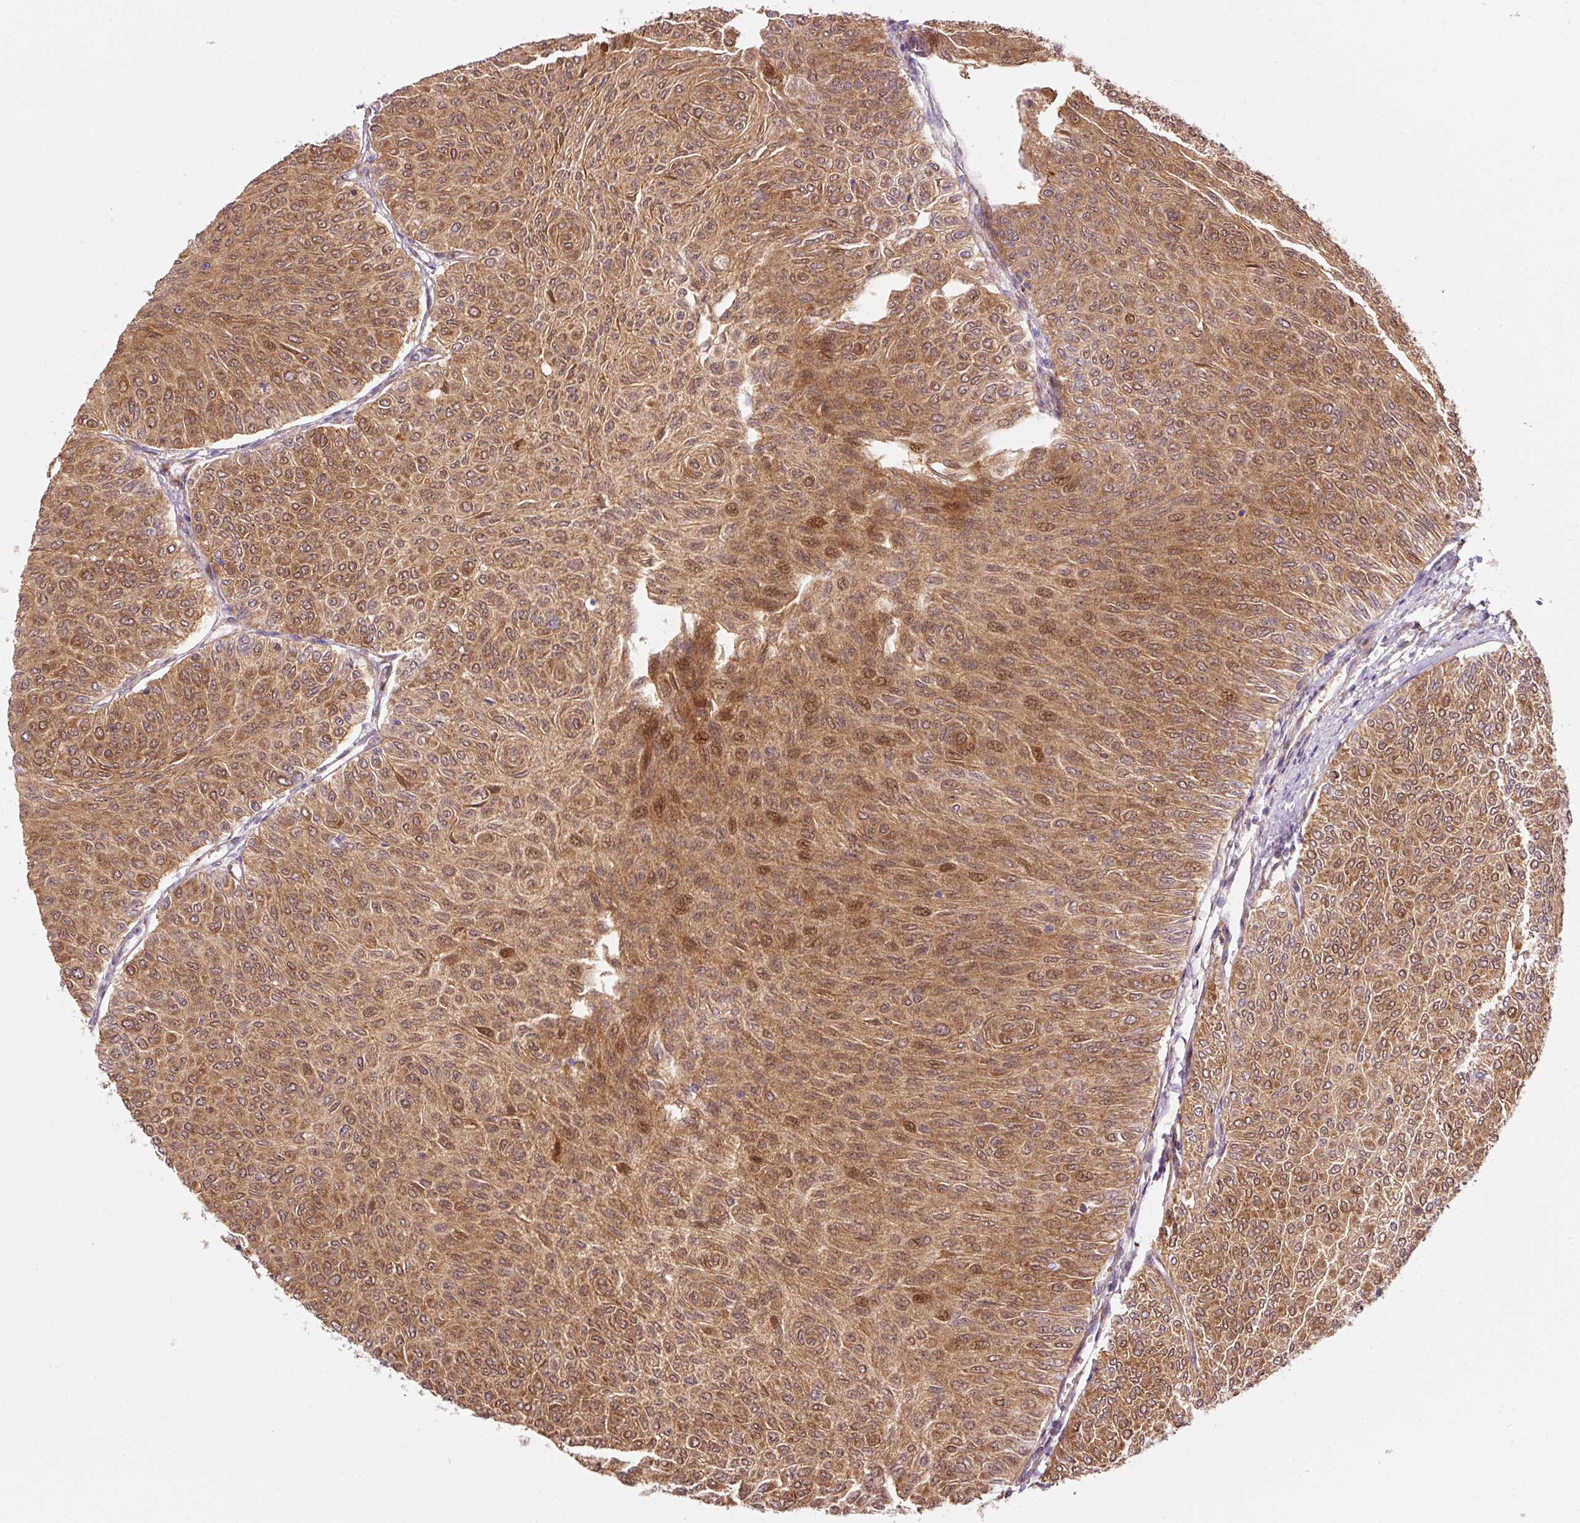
{"staining": {"intensity": "strong", "quantity": ">75%", "location": "cytoplasmic/membranous,nuclear"}, "tissue": "urothelial cancer", "cell_type": "Tumor cells", "image_type": "cancer", "snomed": [{"axis": "morphology", "description": "Urothelial carcinoma, Low grade"}, {"axis": "topography", "description": "Urinary bladder"}], "caption": "Immunohistochemistry histopathology image of urothelial cancer stained for a protein (brown), which exhibits high levels of strong cytoplasmic/membranous and nuclear expression in approximately >75% of tumor cells.", "gene": "PPP1R14B", "patient": {"sex": "male", "age": 78}}